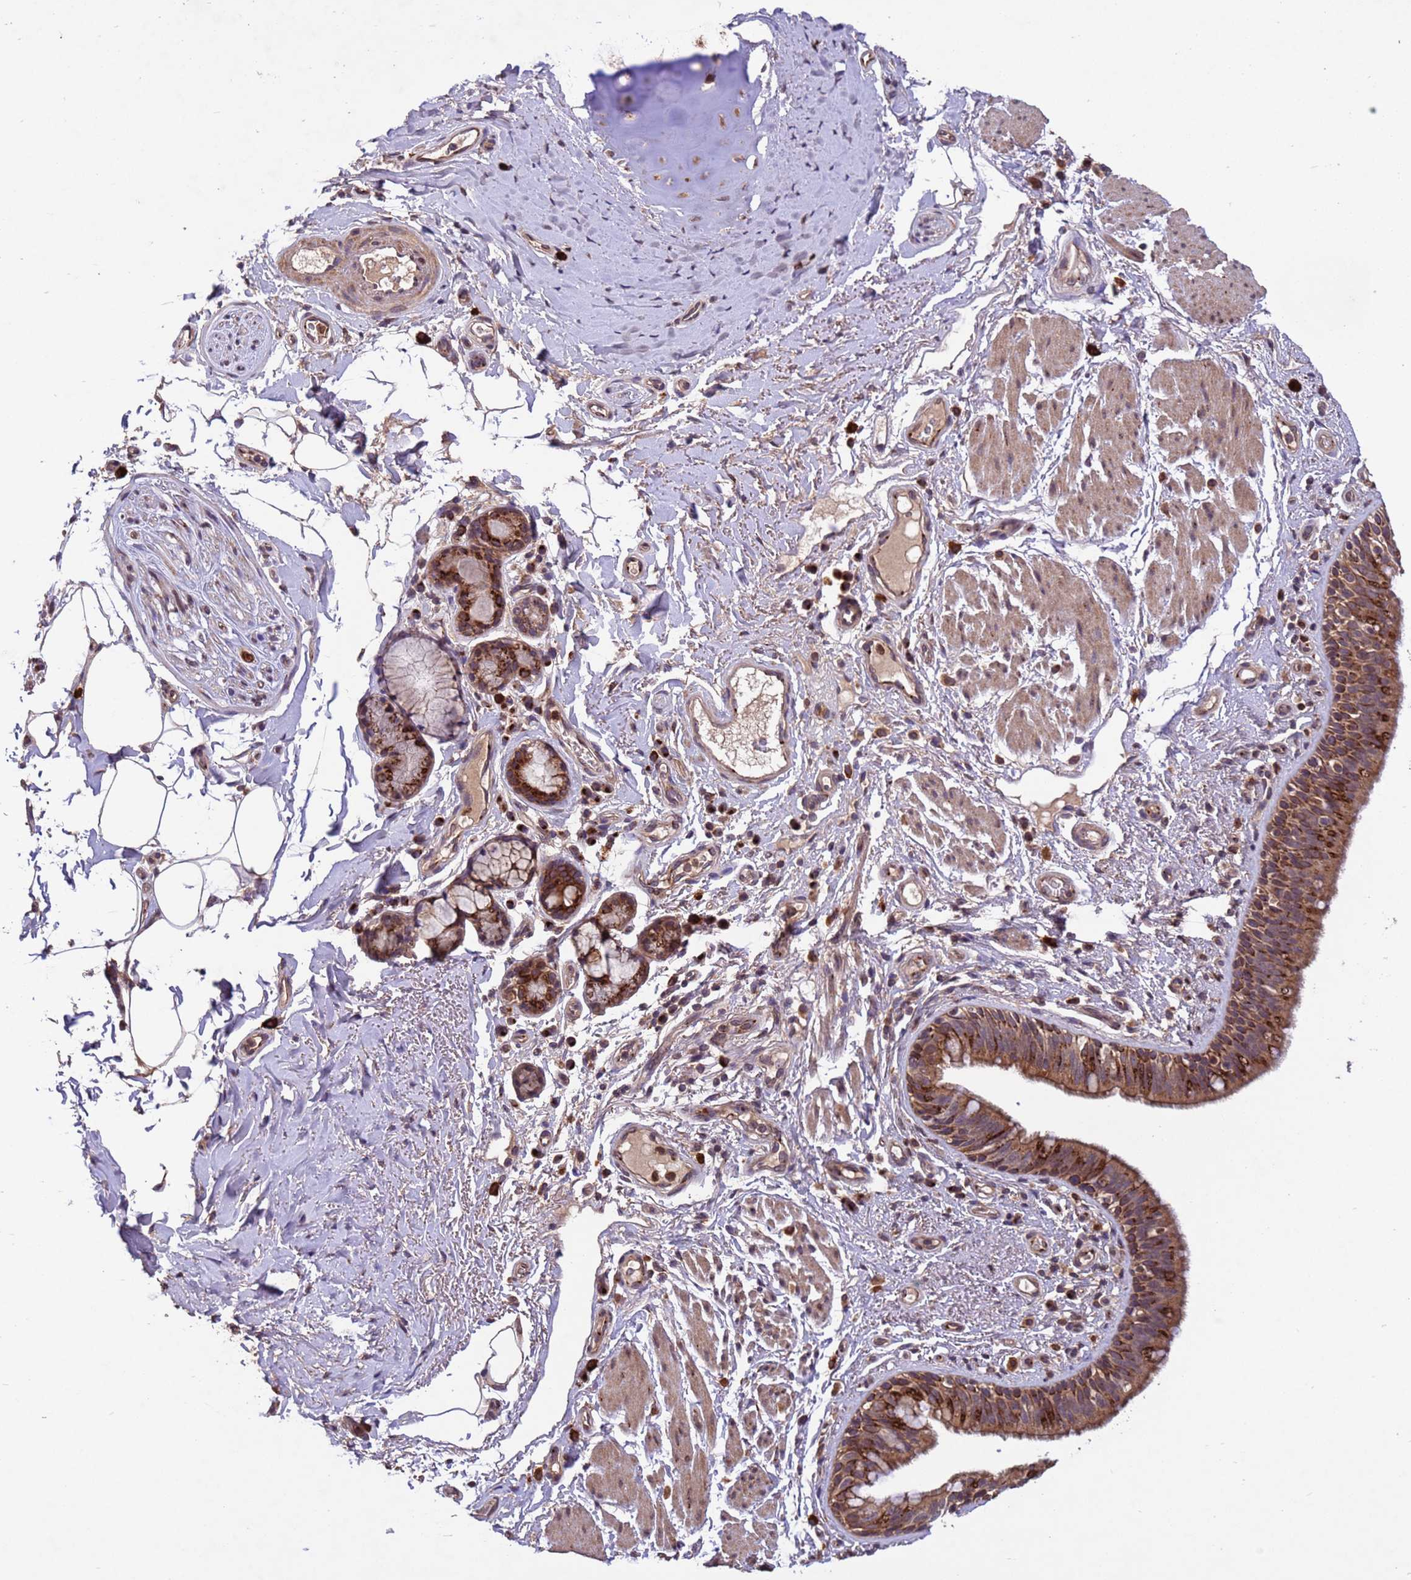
{"staining": {"intensity": "moderate", "quantity": ">75%", "location": "cytoplasmic/membranous"}, "tissue": "bronchus", "cell_type": "Respiratory epithelial cells", "image_type": "normal", "snomed": [{"axis": "morphology", "description": "Normal tissue, NOS"}, {"axis": "morphology", "description": "Neoplasm, uncertain whether benign or malignant"}, {"axis": "topography", "description": "Bronchus"}, {"axis": "topography", "description": "Lung"}], "caption": "Protein staining exhibits moderate cytoplasmic/membranous staining in about >75% of respiratory epithelial cells in unremarkable bronchus.", "gene": "FASTKD1", "patient": {"sex": "male", "age": 55}}